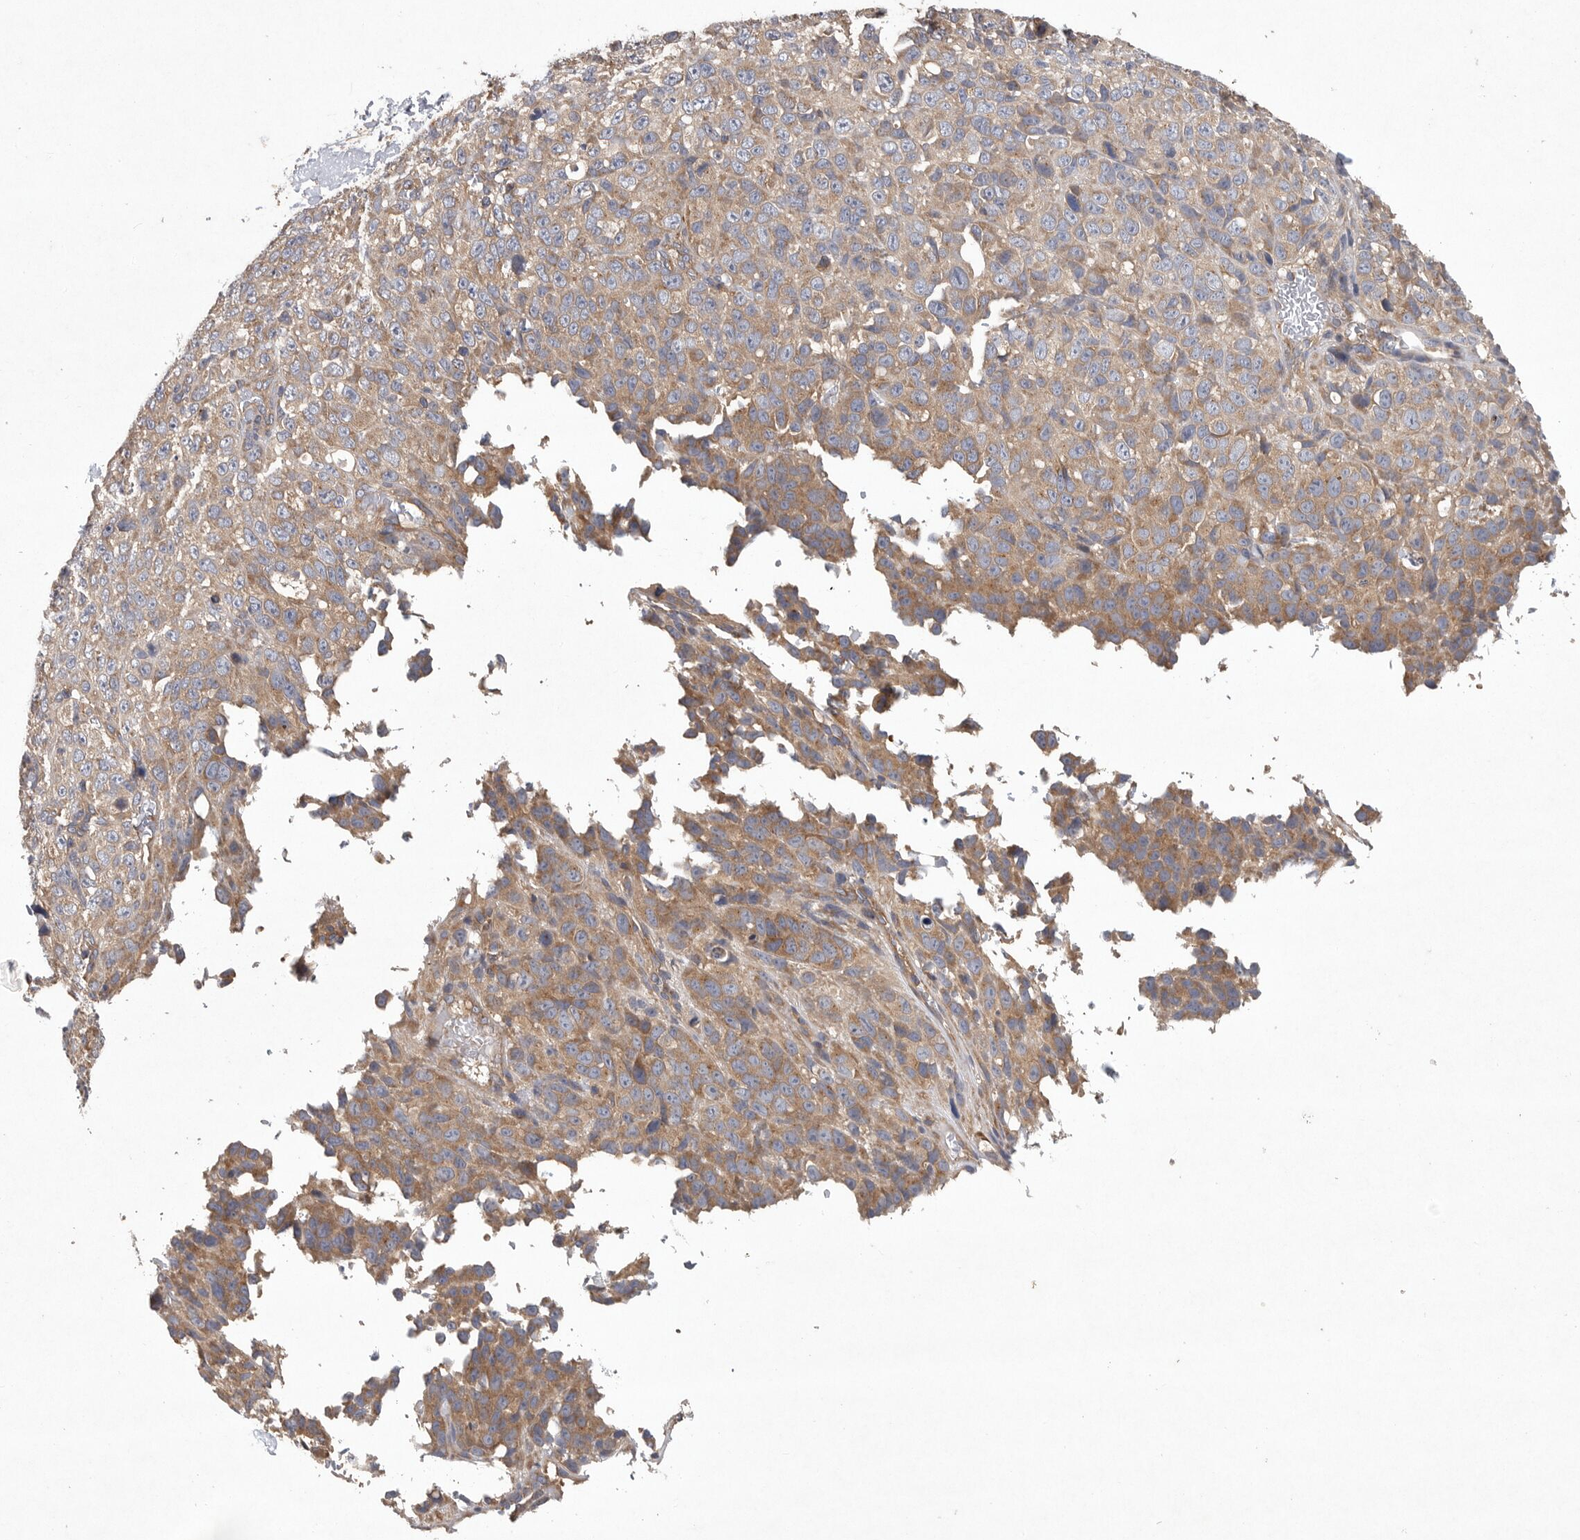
{"staining": {"intensity": "moderate", "quantity": ">75%", "location": "cytoplasmic/membranous"}, "tissue": "melanoma", "cell_type": "Tumor cells", "image_type": "cancer", "snomed": [{"axis": "morphology", "description": "Malignant melanoma, Metastatic site"}, {"axis": "topography", "description": "Skin"}], "caption": "Tumor cells reveal medium levels of moderate cytoplasmic/membranous expression in approximately >75% of cells in human malignant melanoma (metastatic site). The staining is performed using DAB (3,3'-diaminobenzidine) brown chromogen to label protein expression. The nuclei are counter-stained blue using hematoxylin.", "gene": "OXR1", "patient": {"sex": "female", "age": 72}}